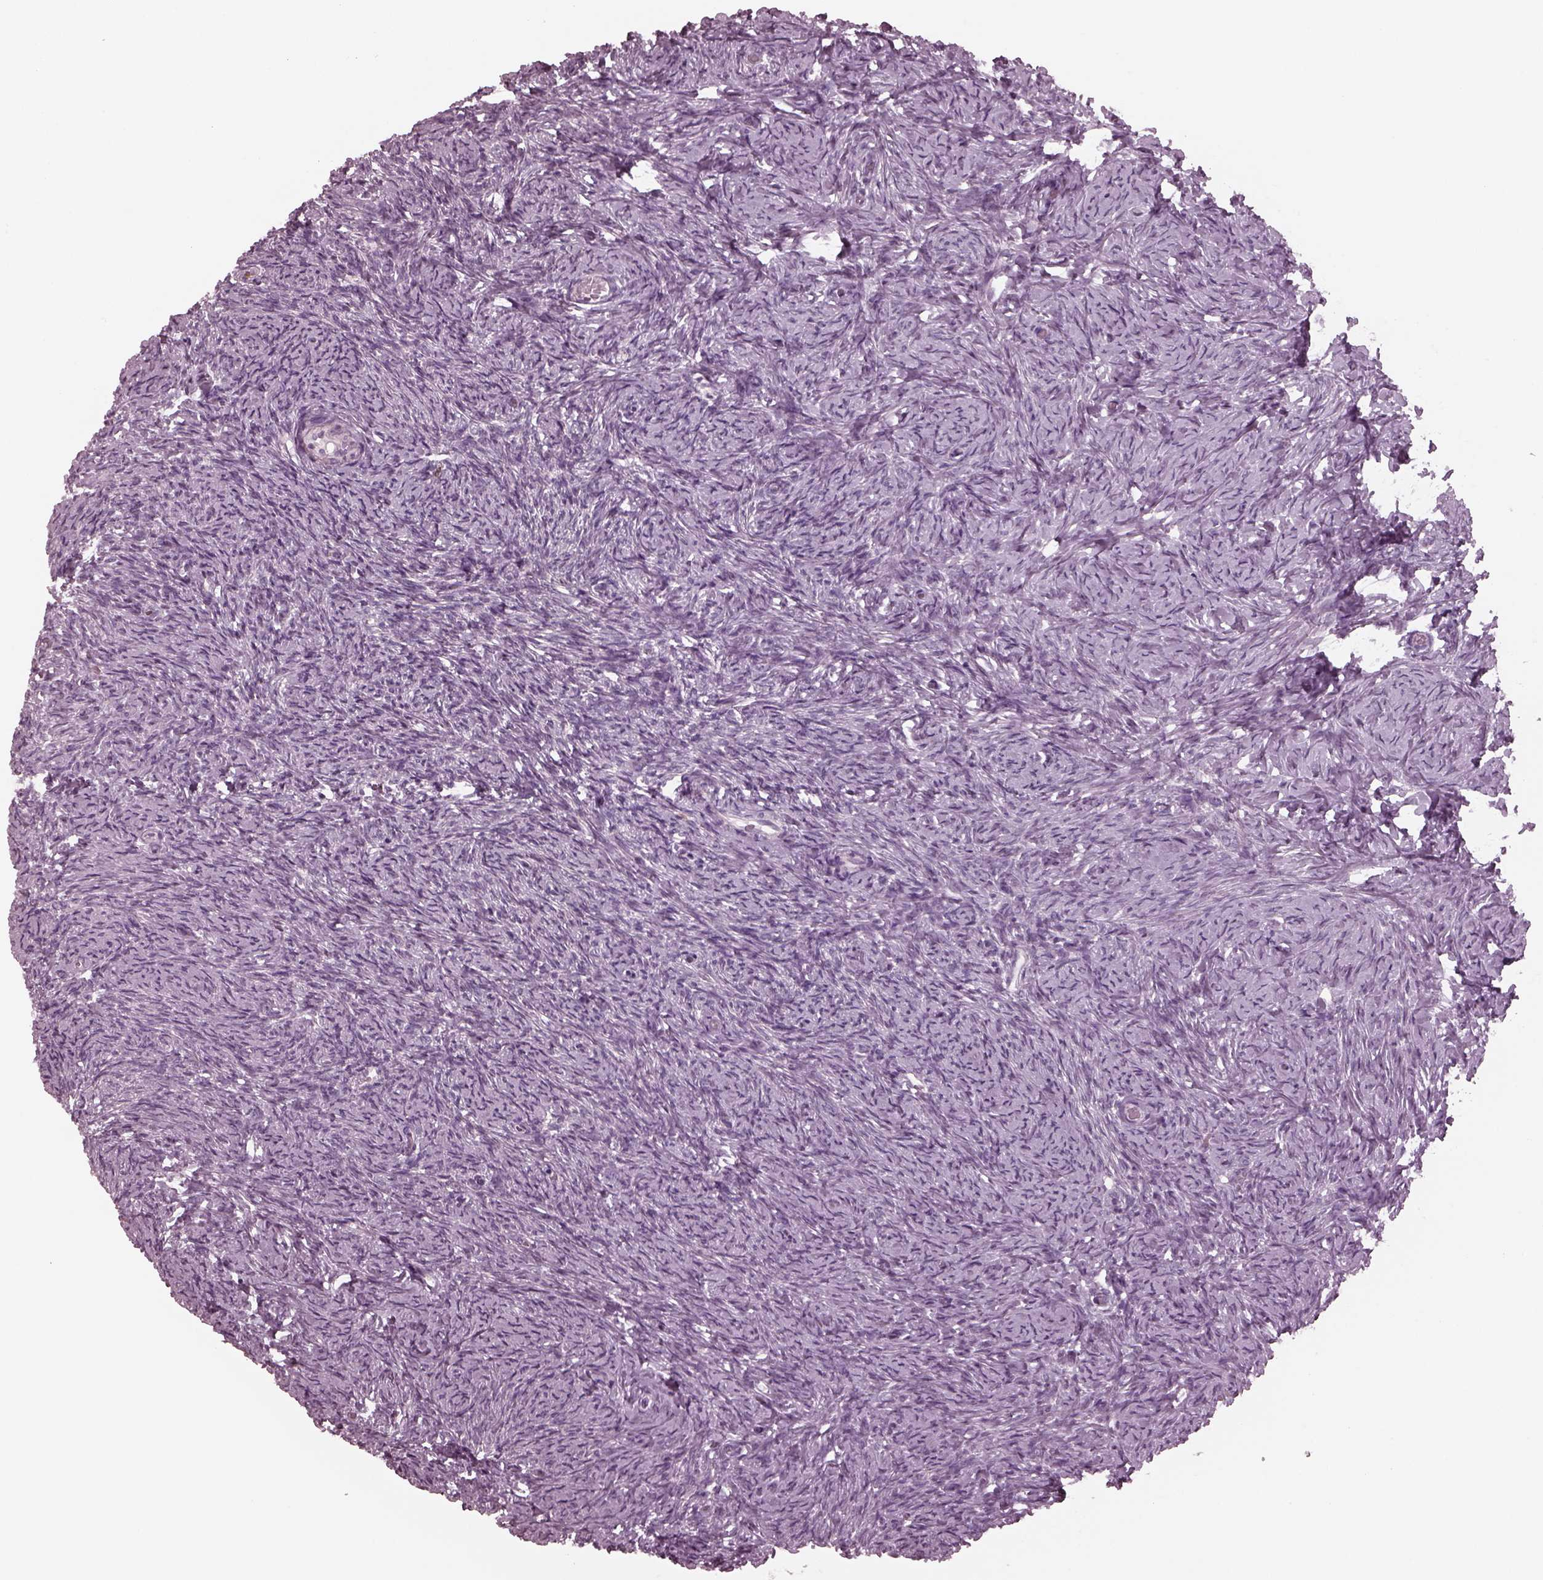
{"staining": {"intensity": "negative", "quantity": "none", "location": "none"}, "tissue": "ovary", "cell_type": "Ovarian stroma cells", "image_type": "normal", "snomed": [{"axis": "morphology", "description": "Normal tissue, NOS"}, {"axis": "topography", "description": "Ovary"}], "caption": "This is an immunohistochemistry histopathology image of normal ovary. There is no positivity in ovarian stroma cells.", "gene": "CELSR3", "patient": {"sex": "female", "age": 39}}